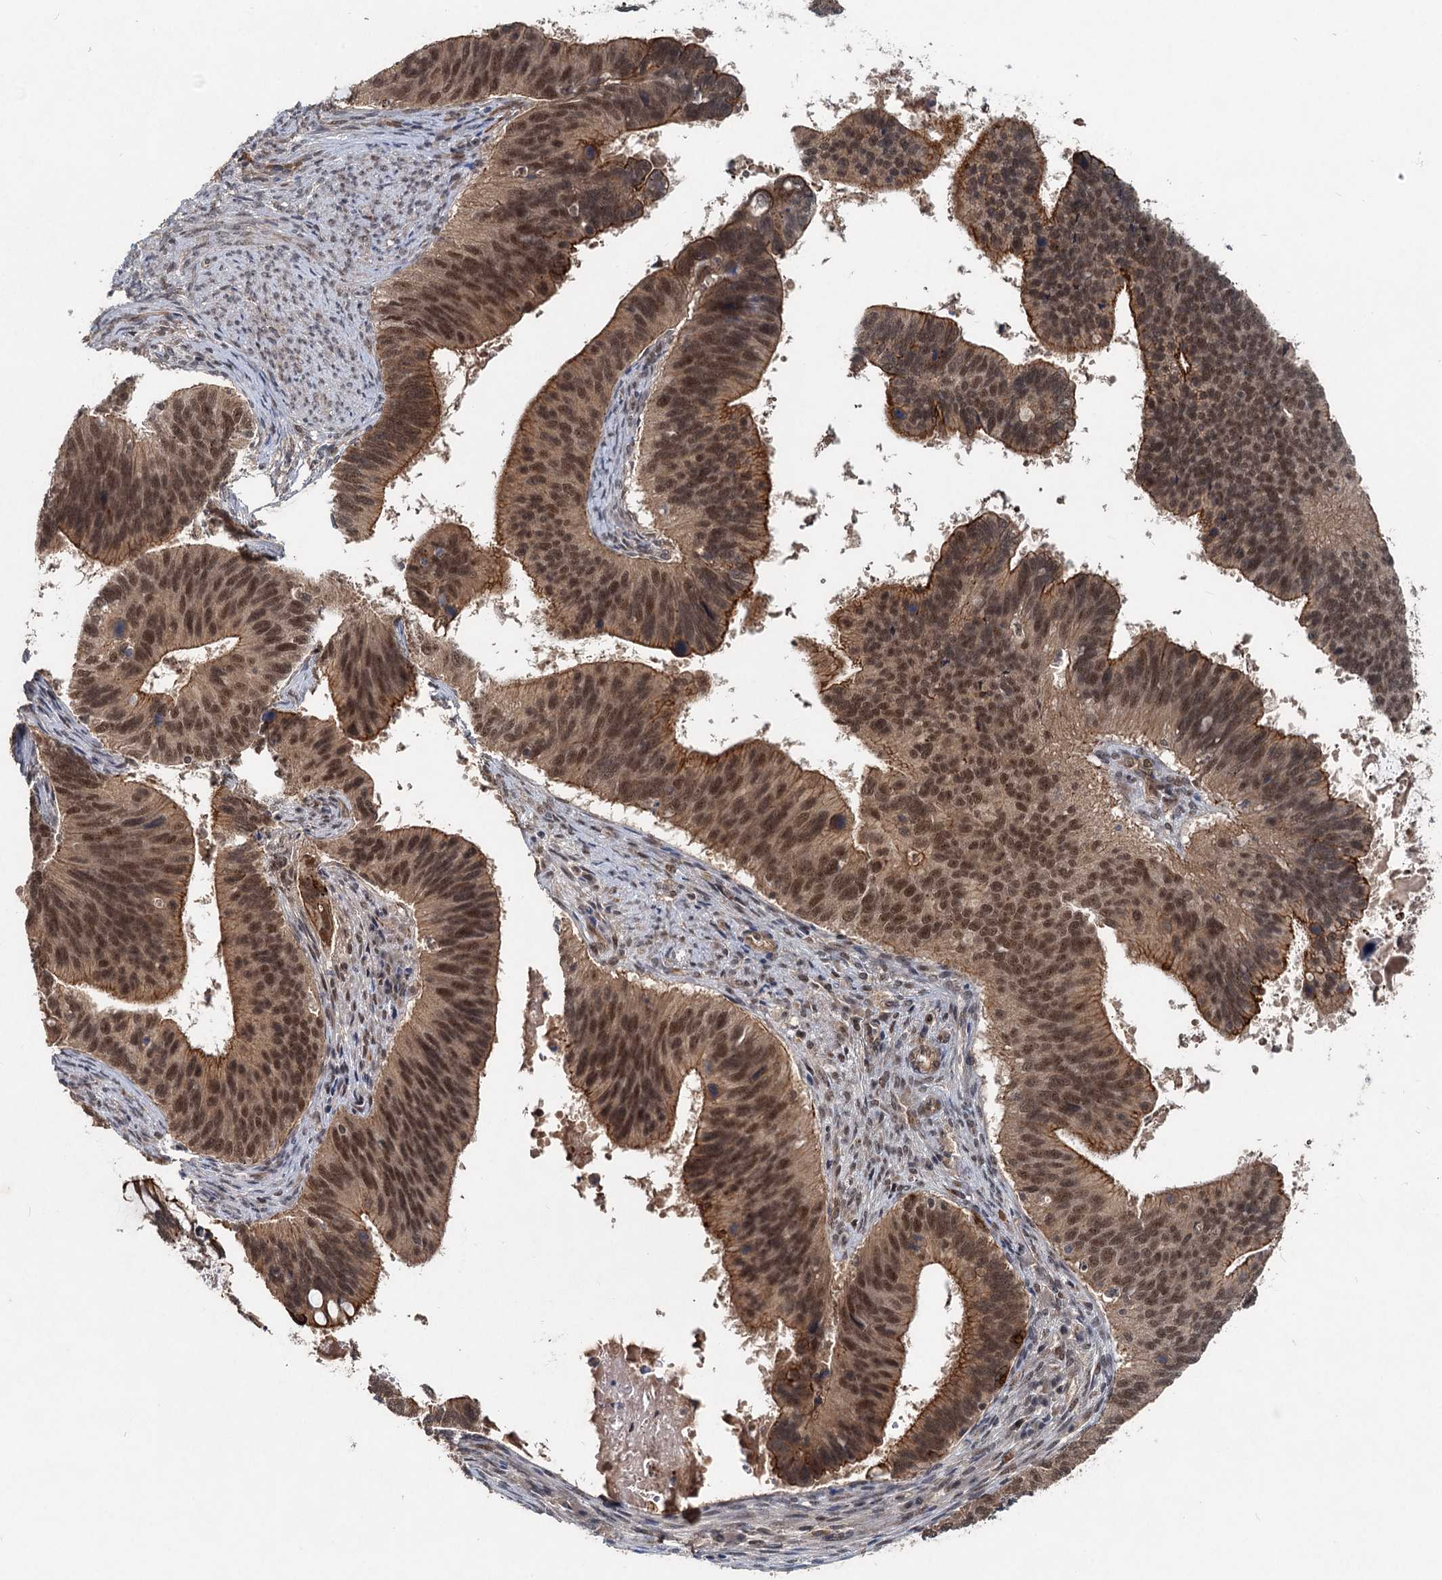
{"staining": {"intensity": "moderate", "quantity": ">75%", "location": "cytoplasmic/membranous,nuclear"}, "tissue": "cervical cancer", "cell_type": "Tumor cells", "image_type": "cancer", "snomed": [{"axis": "morphology", "description": "Adenocarcinoma, NOS"}, {"axis": "topography", "description": "Cervix"}], "caption": "IHC (DAB (3,3'-diaminobenzidine)) staining of adenocarcinoma (cervical) reveals moderate cytoplasmic/membranous and nuclear protein expression in approximately >75% of tumor cells.", "gene": "RITA1", "patient": {"sex": "female", "age": 42}}